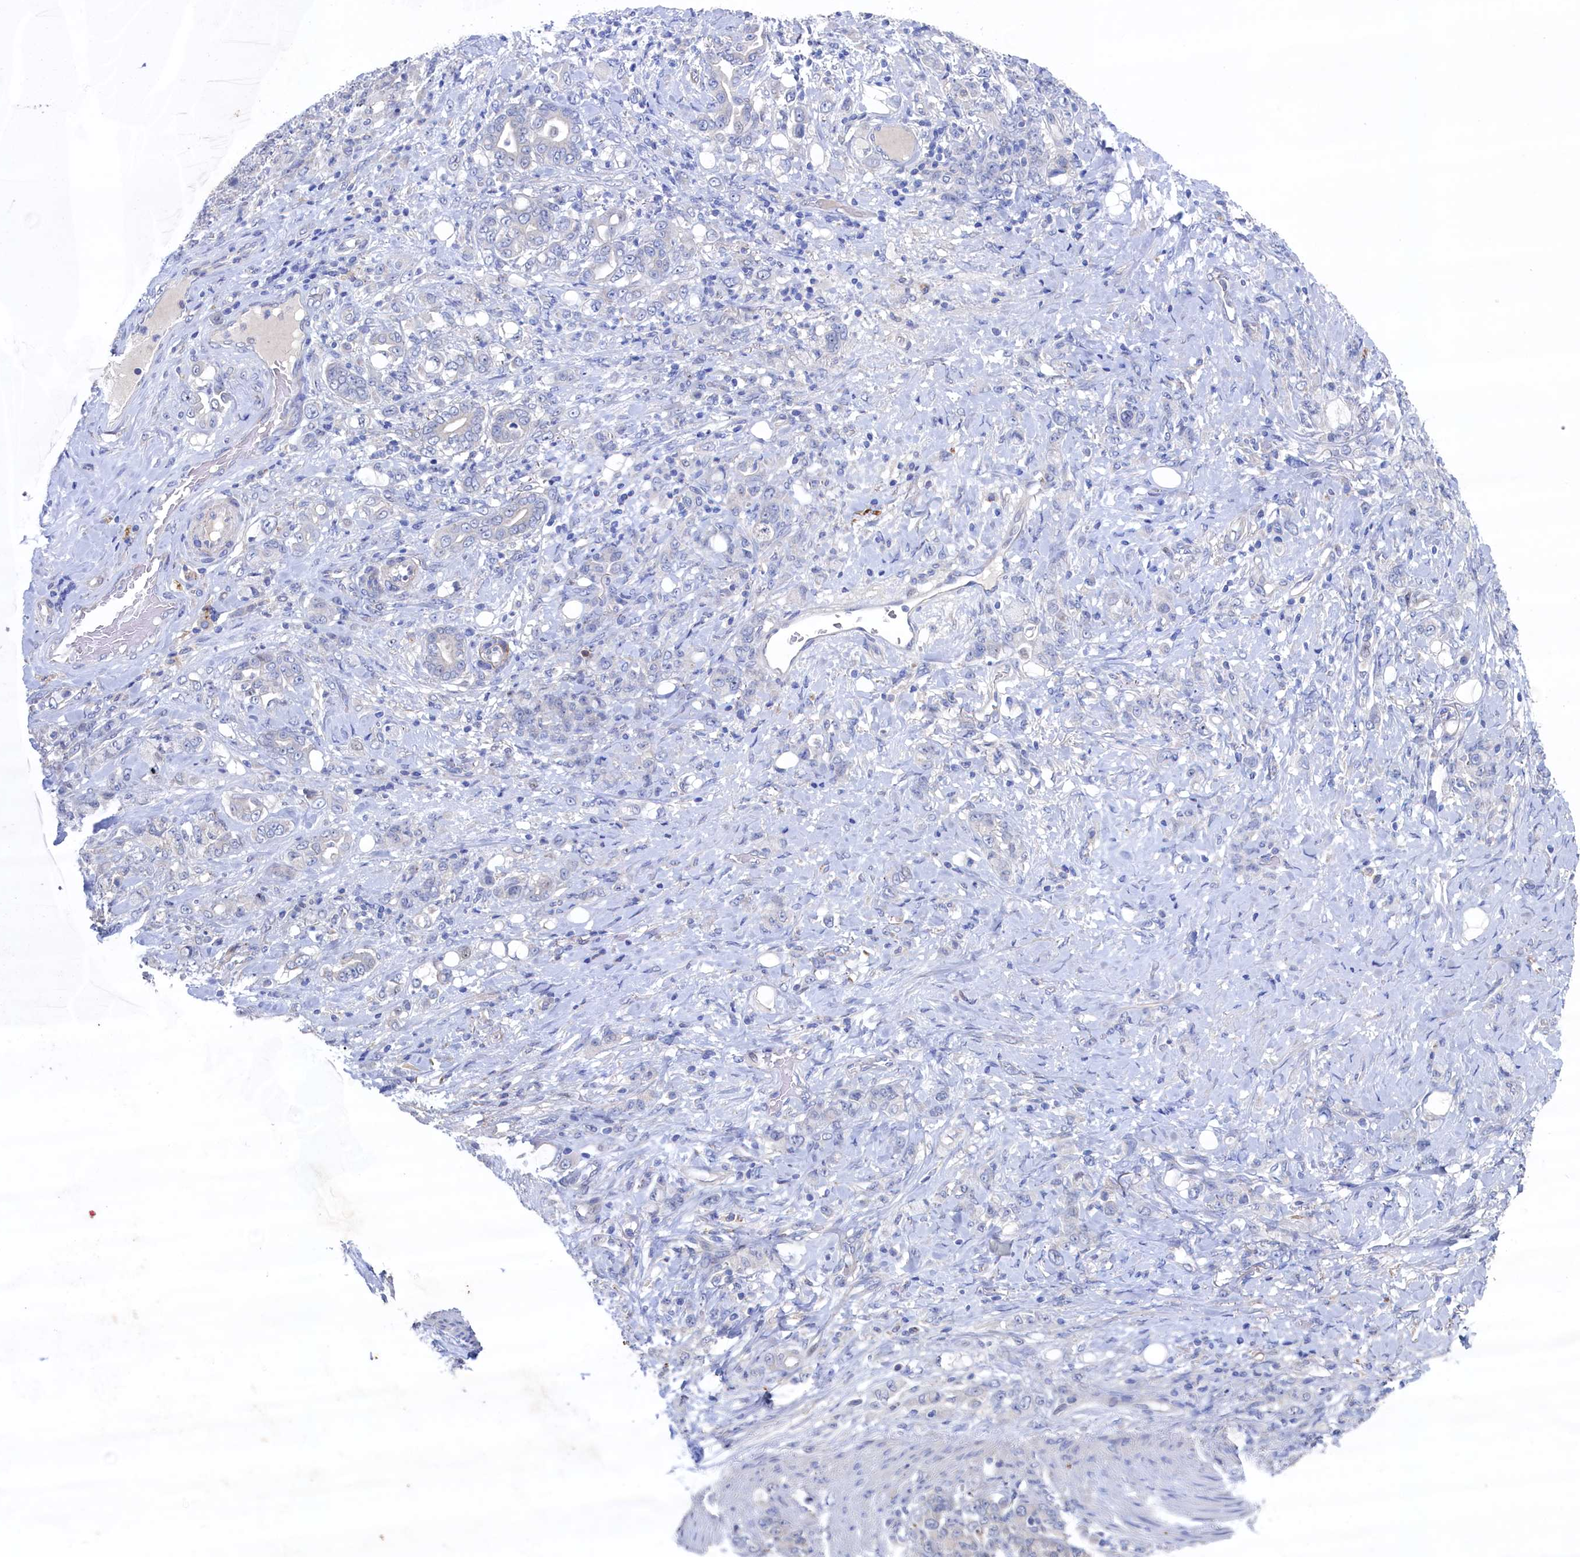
{"staining": {"intensity": "negative", "quantity": "none", "location": "none"}, "tissue": "stomach cancer", "cell_type": "Tumor cells", "image_type": "cancer", "snomed": [{"axis": "morphology", "description": "Adenocarcinoma, NOS"}, {"axis": "topography", "description": "Stomach"}], "caption": "This photomicrograph is of stomach cancer (adenocarcinoma) stained with immunohistochemistry to label a protein in brown with the nuclei are counter-stained blue. There is no expression in tumor cells.", "gene": "CBLIF", "patient": {"sex": "female", "age": 79}}